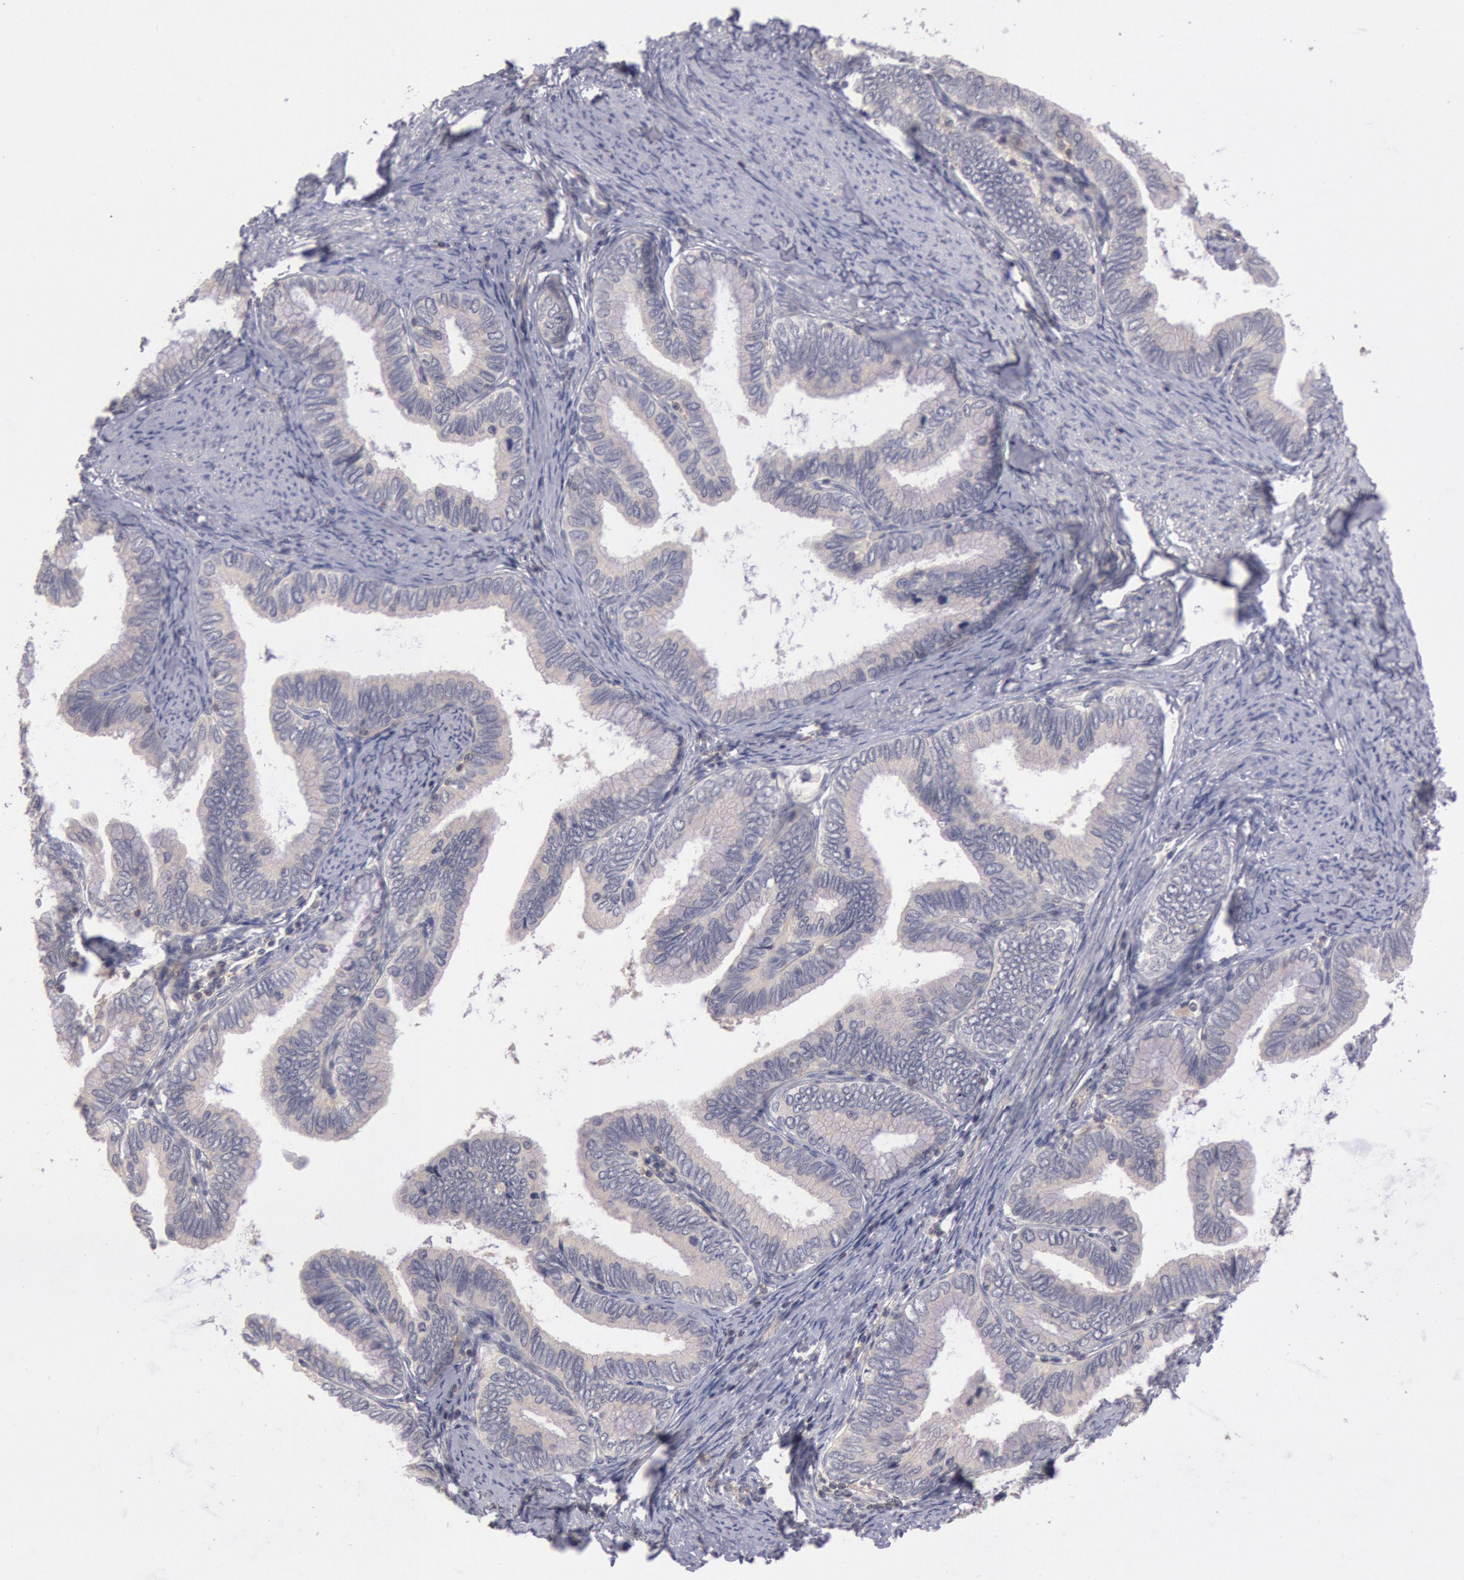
{"staining": {"intensity": "negative", "quantity": "none", "location": "none"}, "tissue": "cervical cancer", "cell_type": "Tumor cells", "image_type": "cancer", "snomed": [{"axis": "morphology", "description": "Adenocarcinoma, NOS"}, {"axis": "topography", "description": "Cervix"}], "caption": "IHC histopathology image of neoplastic tissue: human cervical adenocarcinoma stained with DAB (3,3'-diaminobenzidine) shows no significant protein positivity in tumor cells. (DAB (3,3'-diaminobenzidine) immunohistochemistry with hematoxylin counter stain).", "gene": "PIK3R1", "patient": {"sex": "female", "age": 49}}